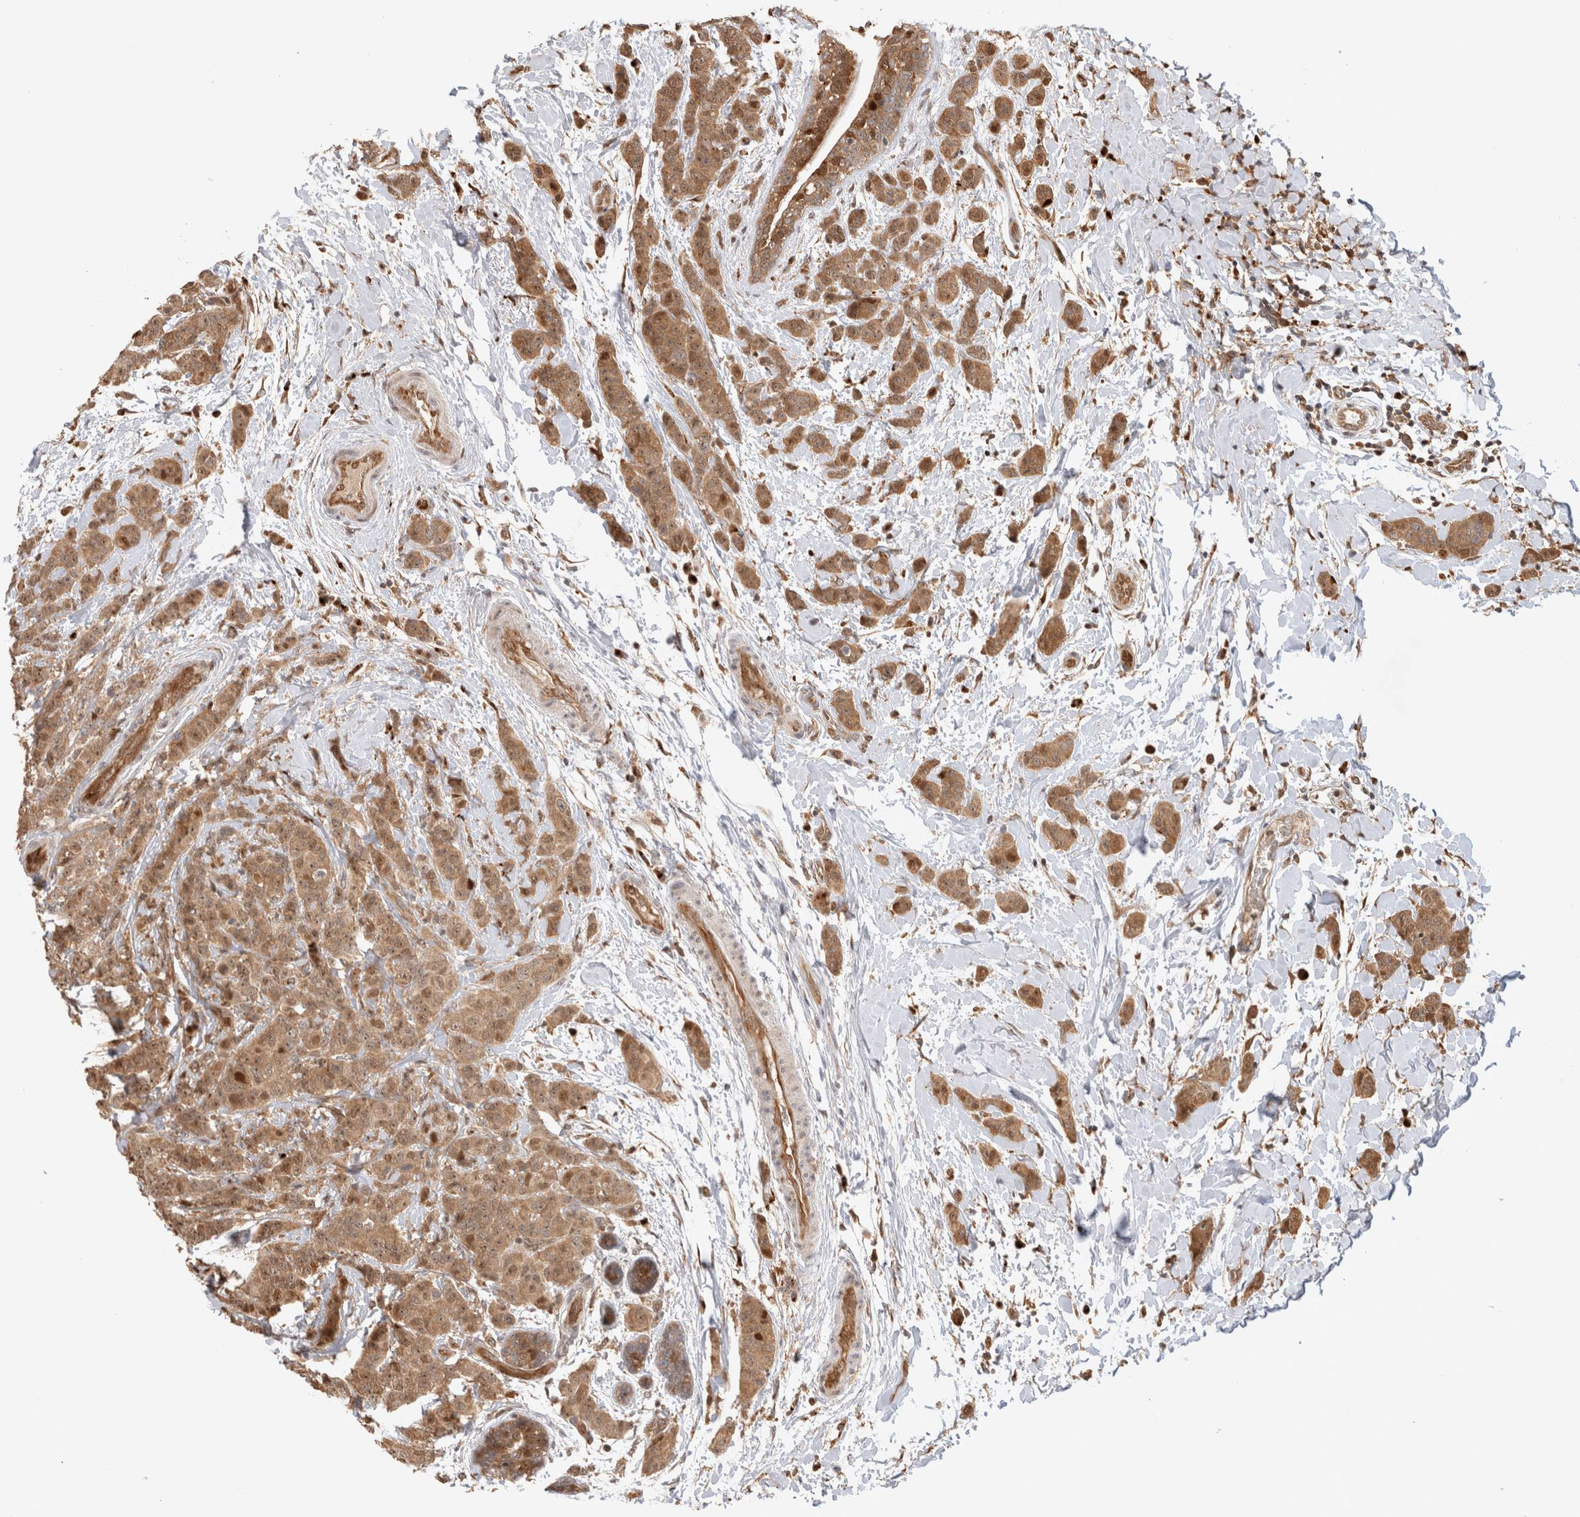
{"staining": {"intensity": "moderate", "quantity": ">75%", "location": "cytoplasmic/membranous,nuclear"}, "tissue": "breast cancer", "cell_type": "Tumor cells", "image_type": "cancer", "snomed": [{"axis": "morphology", "description": "Normal tissue, NOS"}, {"axis": "morphology", "description": "Duct carcinoma"}, {"axis": "topography", "description": "Breast"}], "caption": "Protein expression analysis of human breast cancer (infiltrating ductal carcinoma) reveals moderate cytoplasmic/membranous and nuclear positivity in approximately >75% of tumor cells.", "gene": "OTUD6B", "patient": {"sex": "female", "age": 40}}